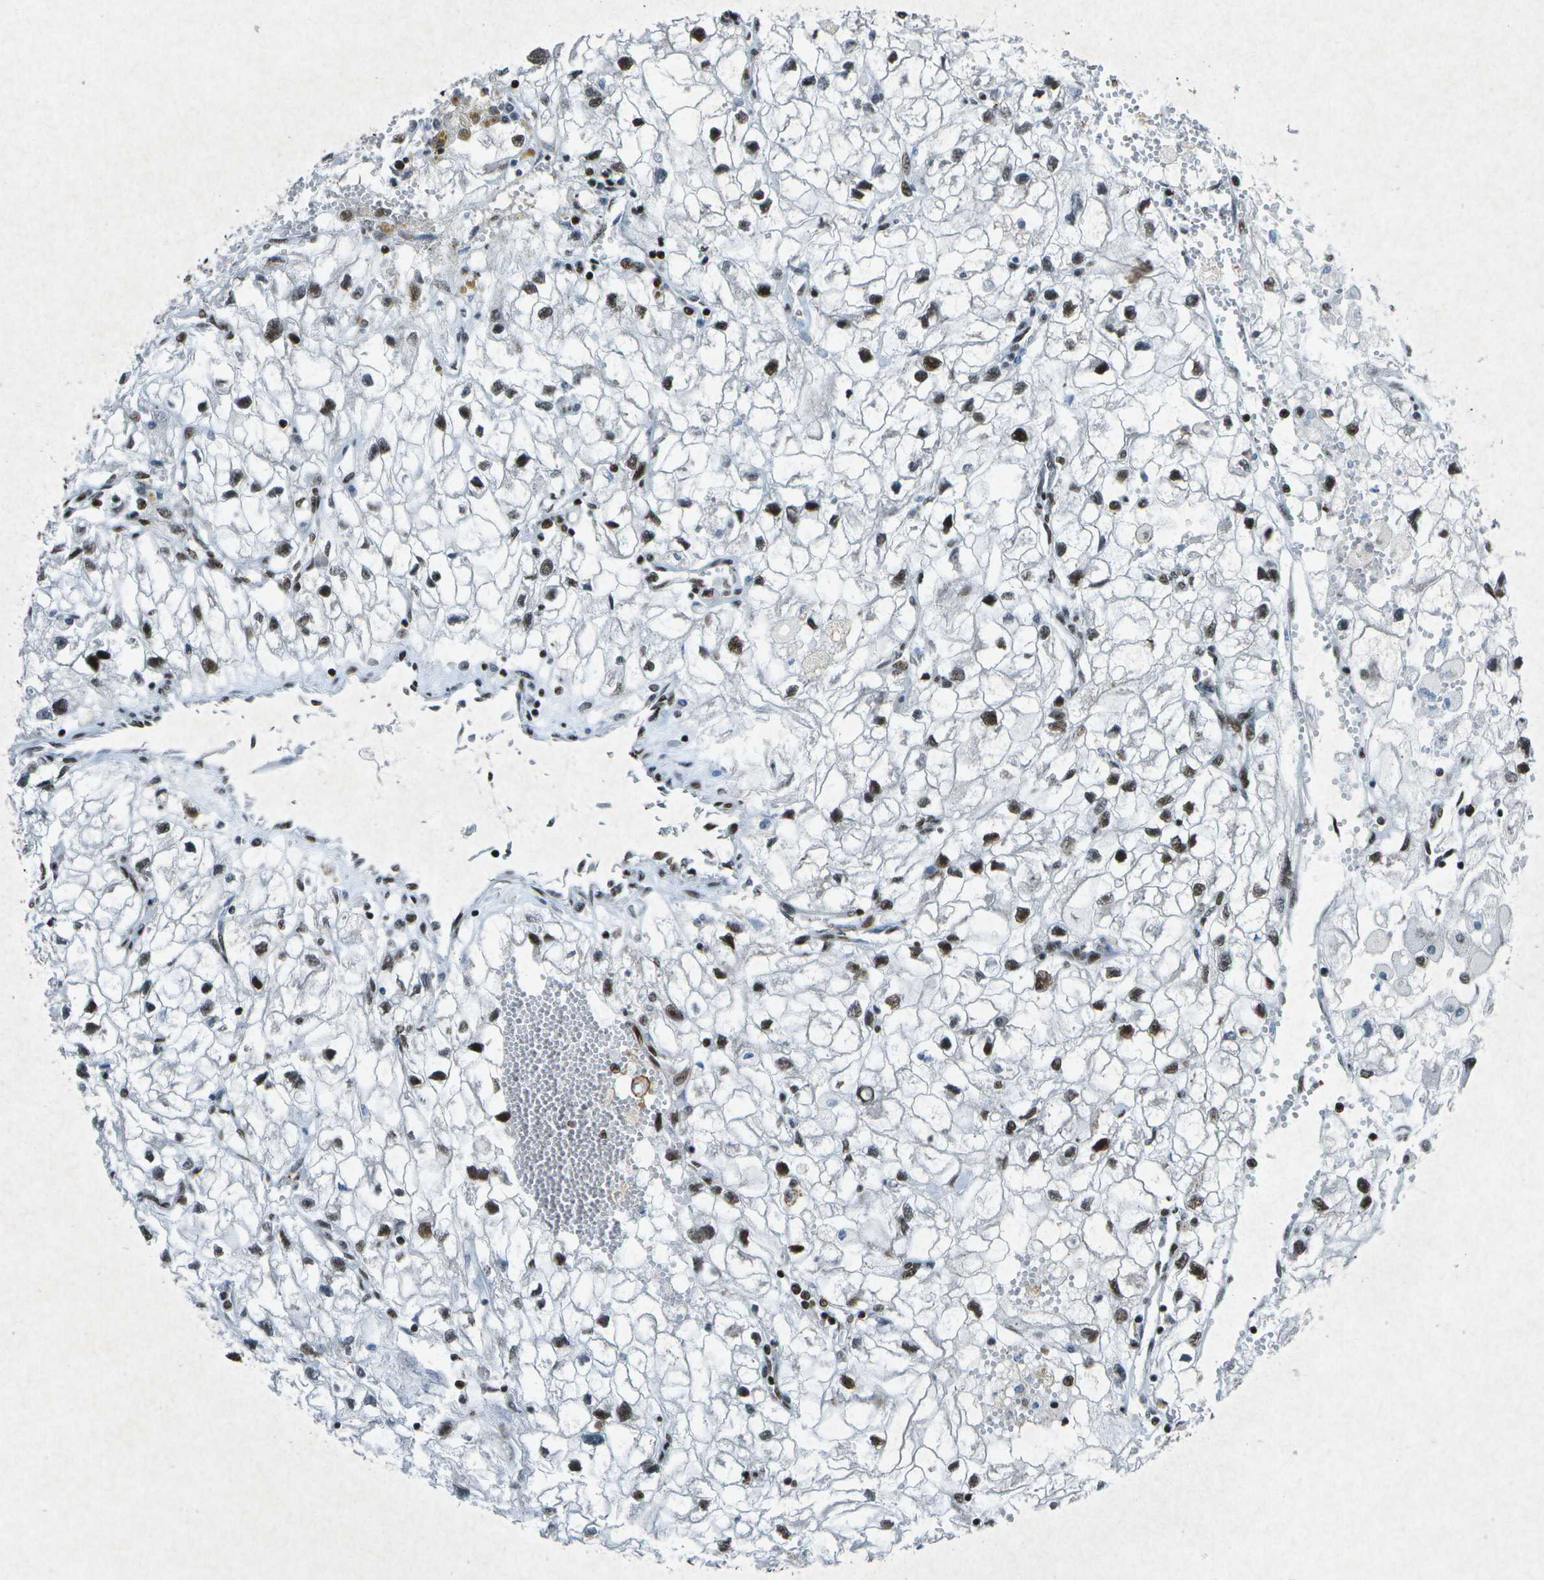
{"staining": {"intensity": "moderate", "quantity": ">75%", "location": "nuclear"}, "tissue": "renal cancer", "cell_type": "Tumor cells", "image_type": "cancer", "snomed": [{"axis": "morphology", "description": "Adenocarcinoma, NOS"}, {"axis": "topography", "description": "Kidney"}], "caption": "Renal adenocarcinoma stained for a protein demonstrates moderate nuclear positivity in tumor cells.", "gene": "MTA2", "patient": {"sex": "female", "age": 70}}